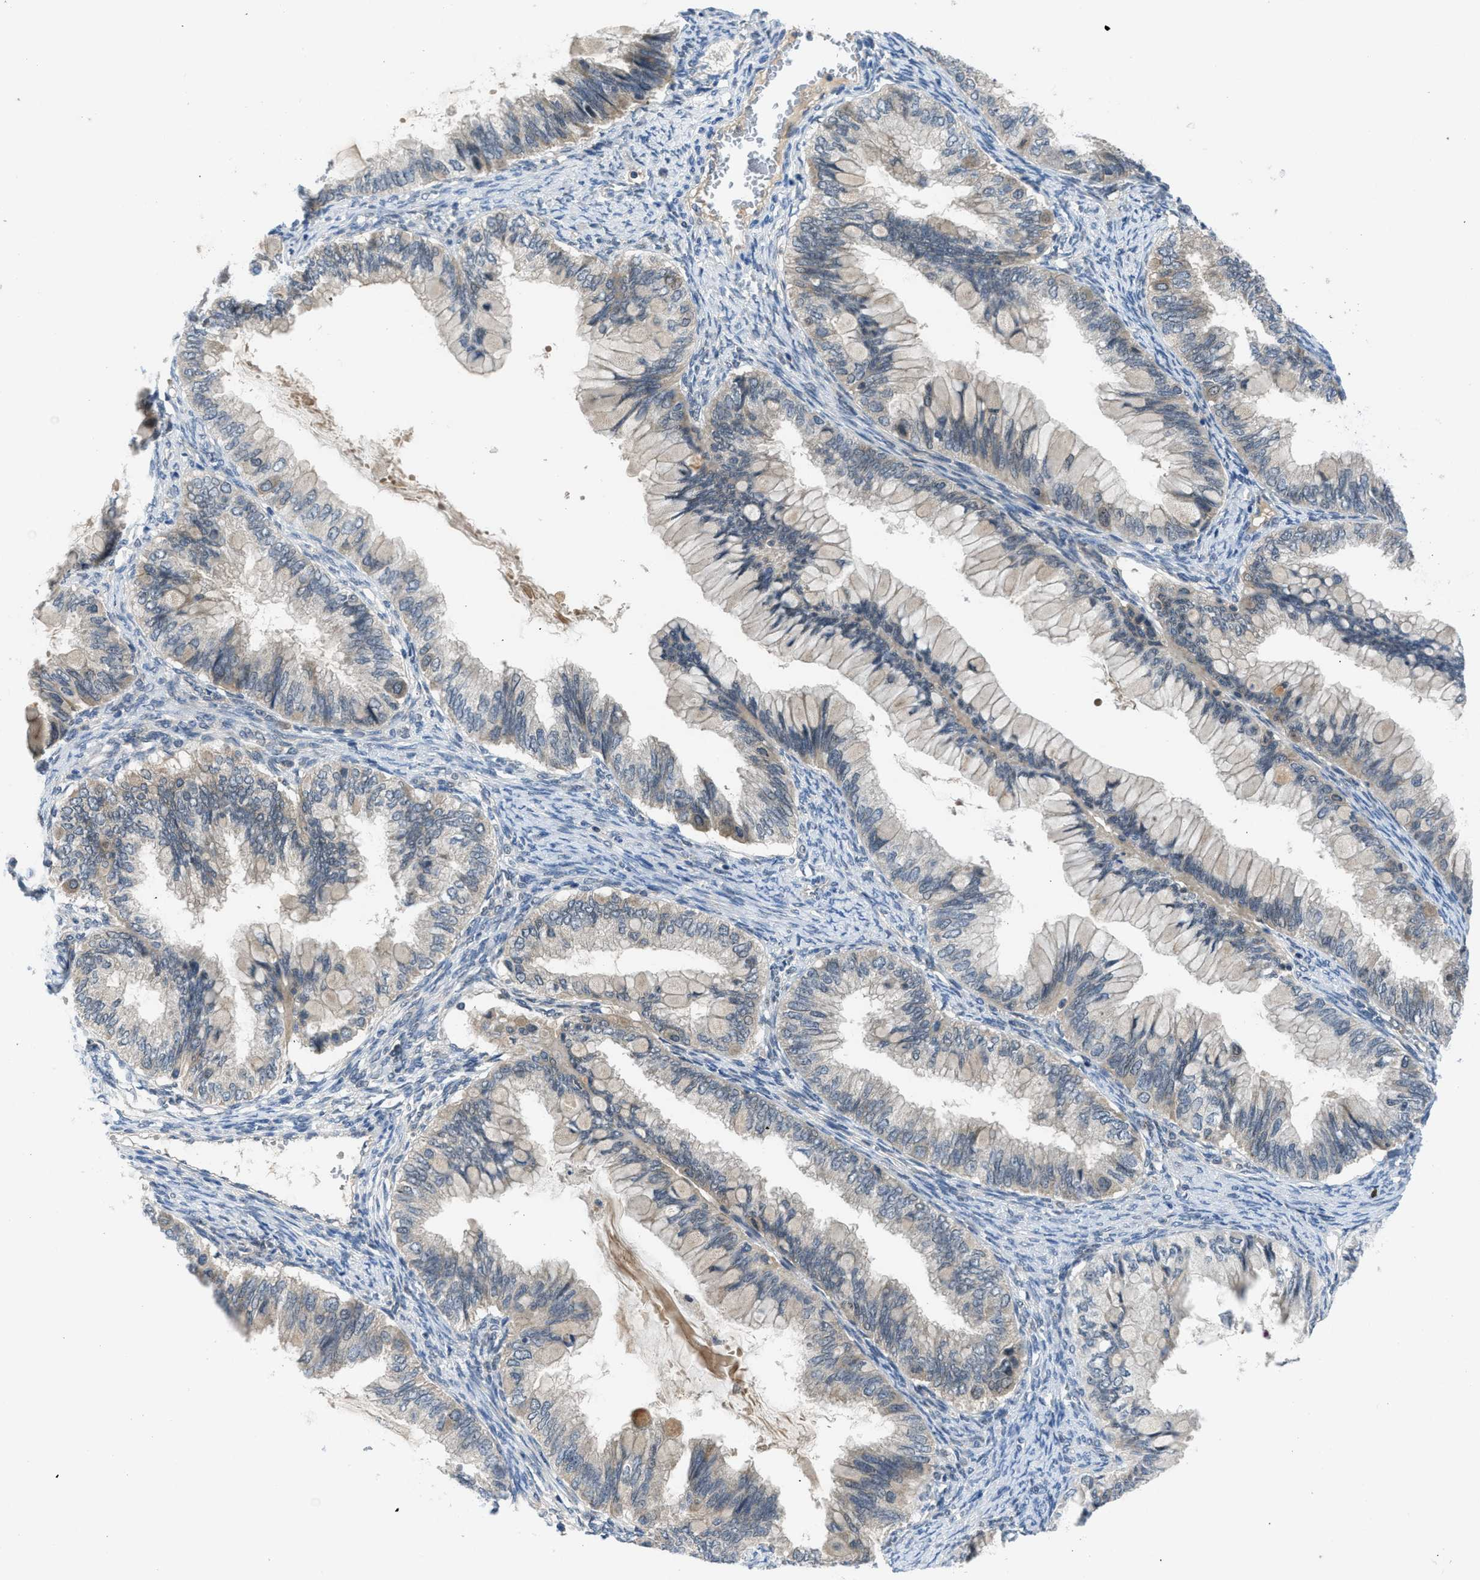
{"staining": {"intensity": "weak", "quantity": "25%-75%", "location": "cytoplasmic/membranous"}, "tissue": "ovarian cancer", "cell_type": "Tumor cells", "image_type": "cancer", "snomed": [{"axis": "morphology", "description": "Cystadenocarcinoma, mucinous, NOS"}, {"axis": "topography", "description": "Ovary"}], "caption": "Mucinous cystadenocarcinoma (ovarian) stained with a protein marker exhibits weak staining in tumor cells.", "gene": "PDE7A", "patient": {"sex": "female", "age": 80}}